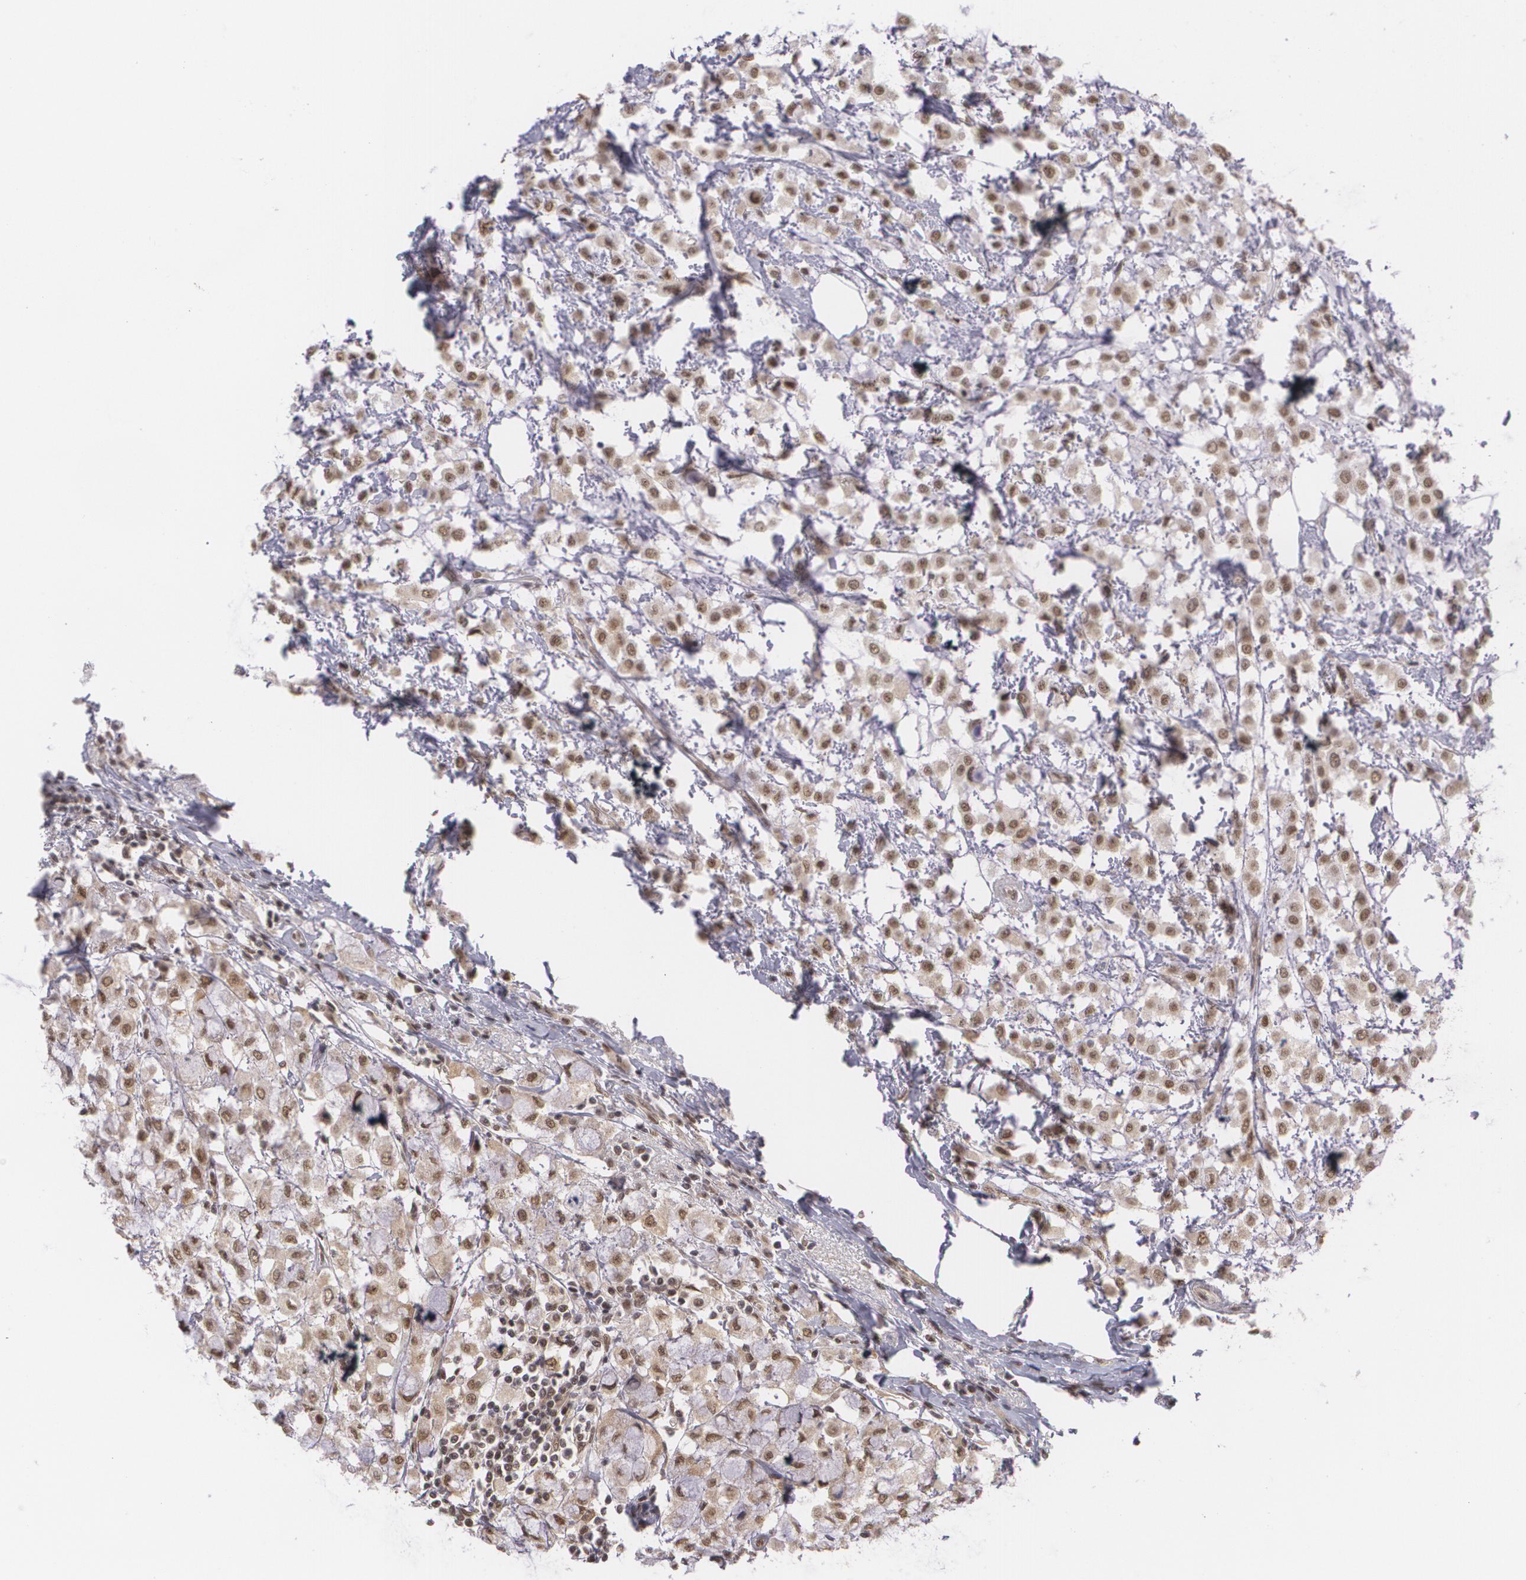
{"staining": {"intensity": "weak", "quantity": ">75%", "location": "cytoplasmic/membranous,nuclear"}, "tissue": "breast cancer", "cell_type": "Tumor cells", "image_type": "cancer", "snomed": [{"axis": "morphology", "description": "Lobular carcinoma"}, {"axis": "topography", "description": "Breast"}], "caption": "Breast cancer (lobular carcinoma) tissue reveals weak cytoplasmic/membranous and nuclear expression in about >75% of tumor cells, visualized by immunohistochemistry.", "gene": "ALX1", "patient": {"sex": "female", "age": 85}}